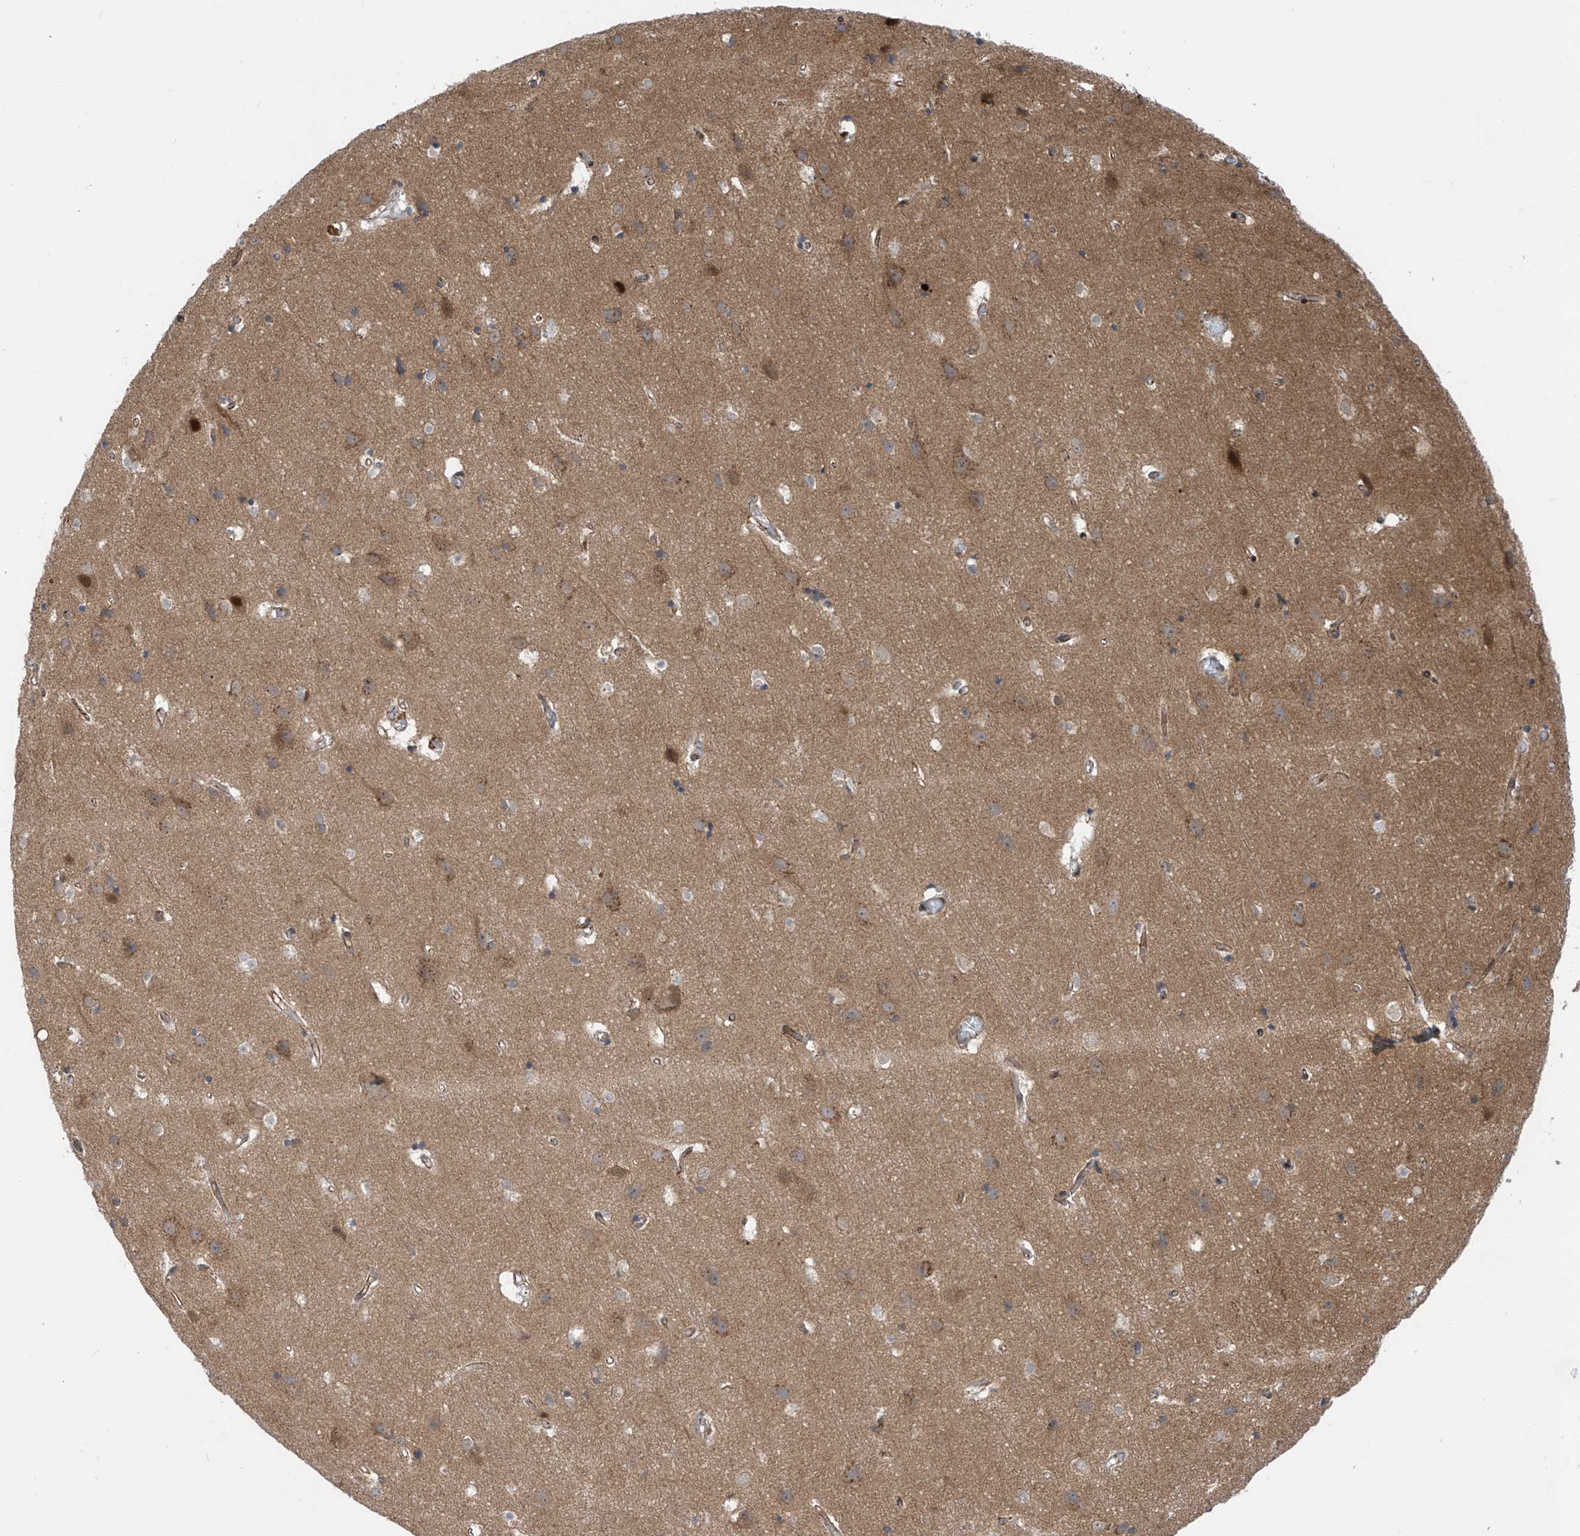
{"staining": {"intensity": "weak", "quantity": "25%-75%", "location": "cytoplasmic/membranous"}, "tissue": "cerebral cortex", "cell_type": "Endothelial cells", "image_type": "normal", "snomed": [{"axis": "morphology", "description": "Normal tissue, NOS"}, {"axis": "topography", "description": "Cerebral cortex"}], "caption": "High-power microscopy captured an immunohistochemistry histopathology image of unremarkable cerebral cortex, revealing weak cytoplasmic/membranous expression in approximately 25%-75% of endothelial cells.", "gene": "LAGE3", "patient": {"sex": "male", "age": 54}}